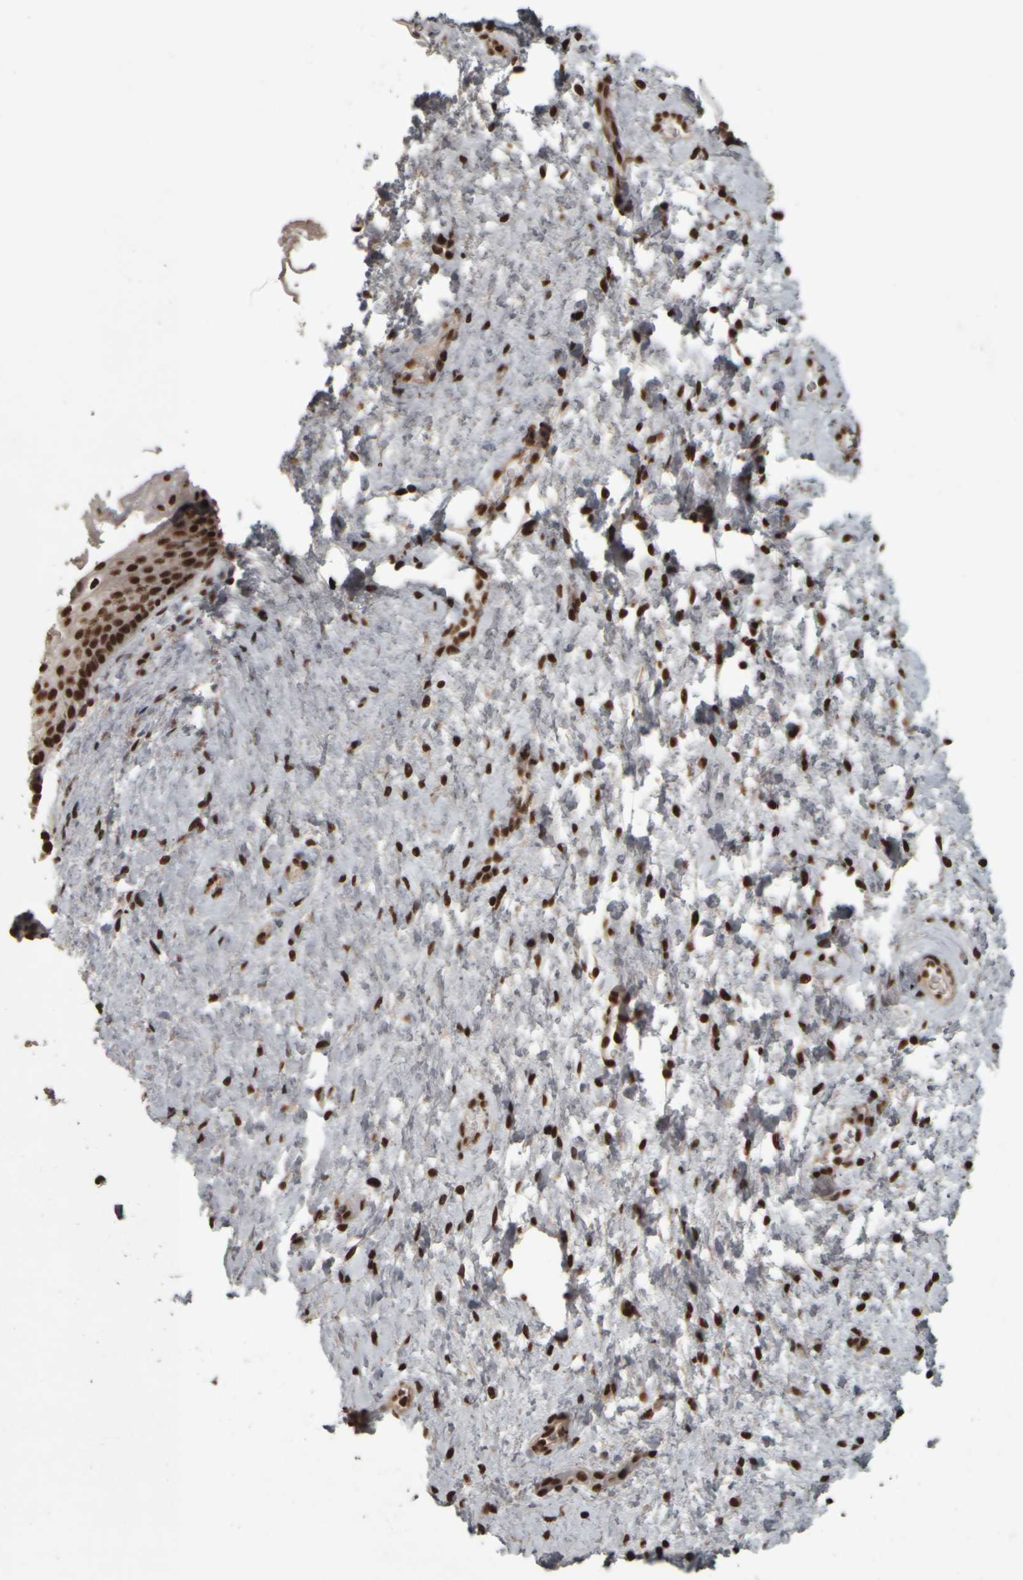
{"staining": {"intensity": "strong", "quantity": ">75%", "location": "nuclear"}, "tissue": "cervix", "cell_type": "Glandular cells", "image_type": "normal", "snomed": [{"axis": "morphology", "description": "Normal tissue, NOS"}, {"axis": "topography", "description": "Cervix"}], "caption": "Brown immunohistochemical staining in normal cervix demonstrates strong nuclear positivity in approximately >75% of glandular cells.", "gene": "ZFHX4", "patient": {"sex": "female", "age": 72}}